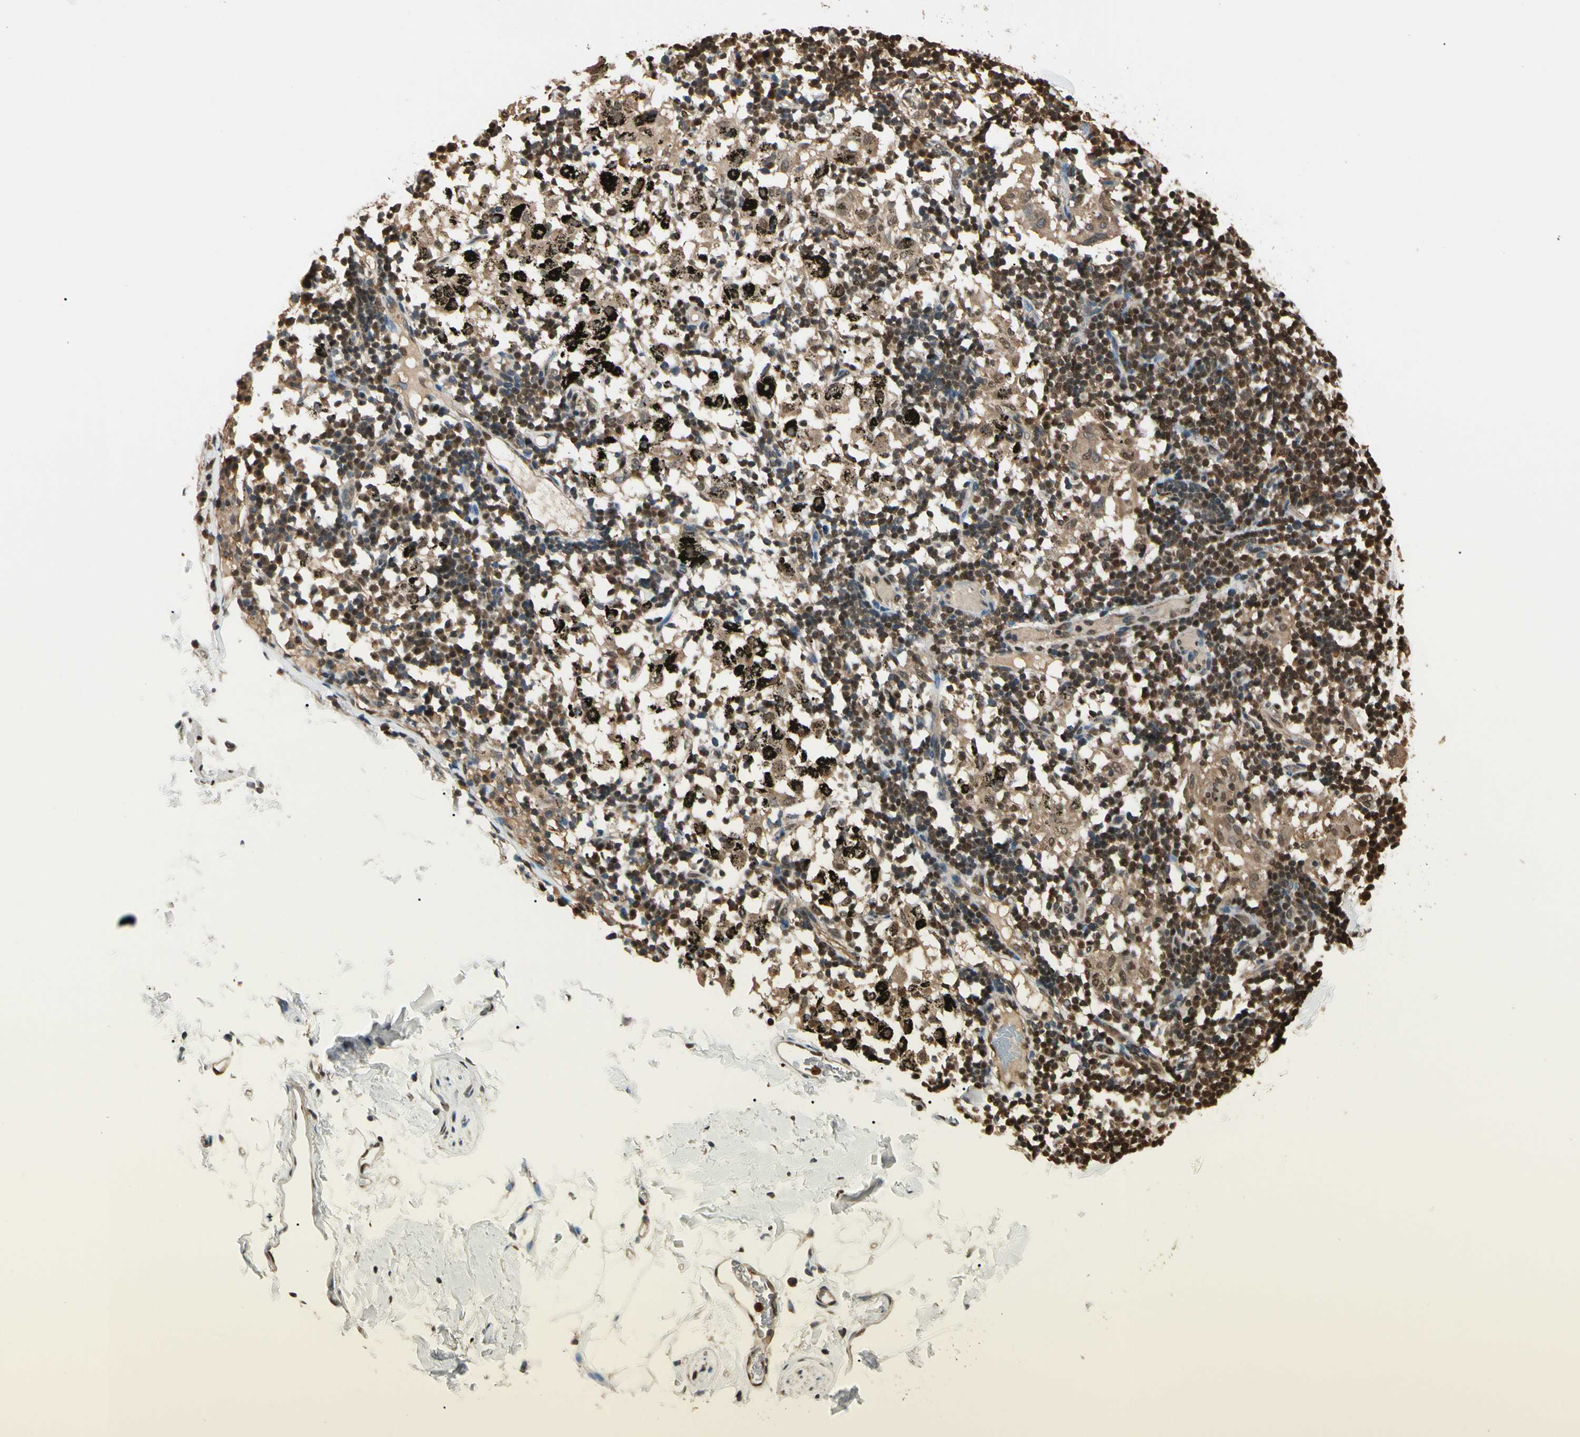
{"staining": {"intensity": "moderate", "quantity": ">75%", "location": "cytoplasmic/membranous,nuclear"}, "tissue": "adipose tissue", "cell_type": "Adipocytes", "image_type": "normal", "snomed": [{"axis": "morphology", "description": "Normal tissue, NOS"}, {"axis": "topography", "description": "Cartilage tissue"}, {"axis": "topography", "description": "Bronchus"}], "caption": "Adipocytes demonstrate medium levels of moderate cytoplasmic/membranous,nuclear positivity in approximately >75% of cells in benign human adipose tissue.", "gene": "PNCK", "patient": {"sex": "female", "age": 73}}